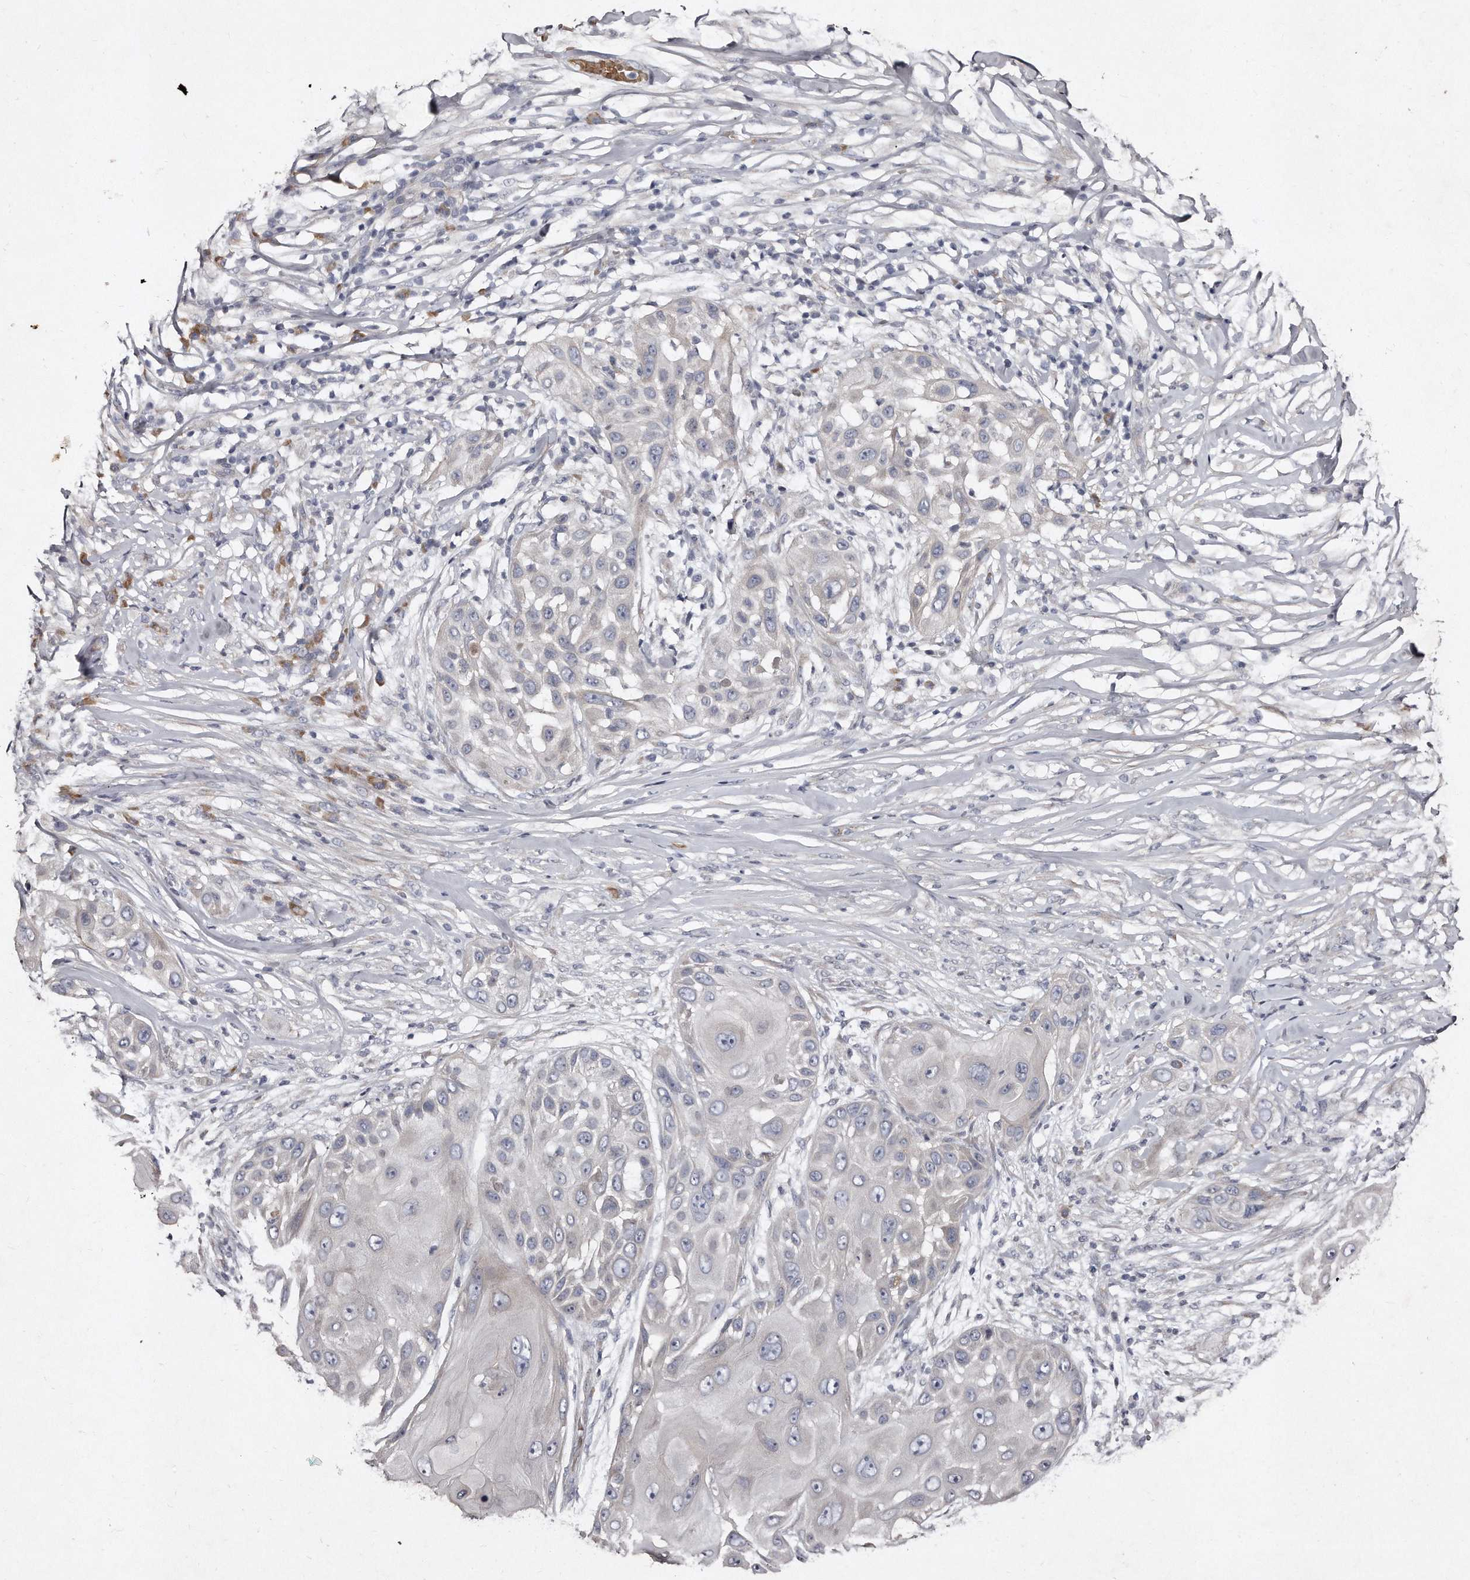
{"staining": {"intensity": "negative", "quantity": "none", "location": "none"}, "tissue": "skin cancer", "cell_type": "Tumor cells", "image_type": "cancer", "snomed": [{"axis": "morphology", "description": "Squamous cell carcinoma, NOS"}, {"axis": "topography", "description": "Skin"}], "caption": "IHC image of neoplastic tissue: squamous cell carcinoma (skin) stained with DAB (3,3'-diaminobenzidine) displays no significant protein staining in tumor cells.", "gene": "TECR", "patient": {"sex": "female", "age": 44}}